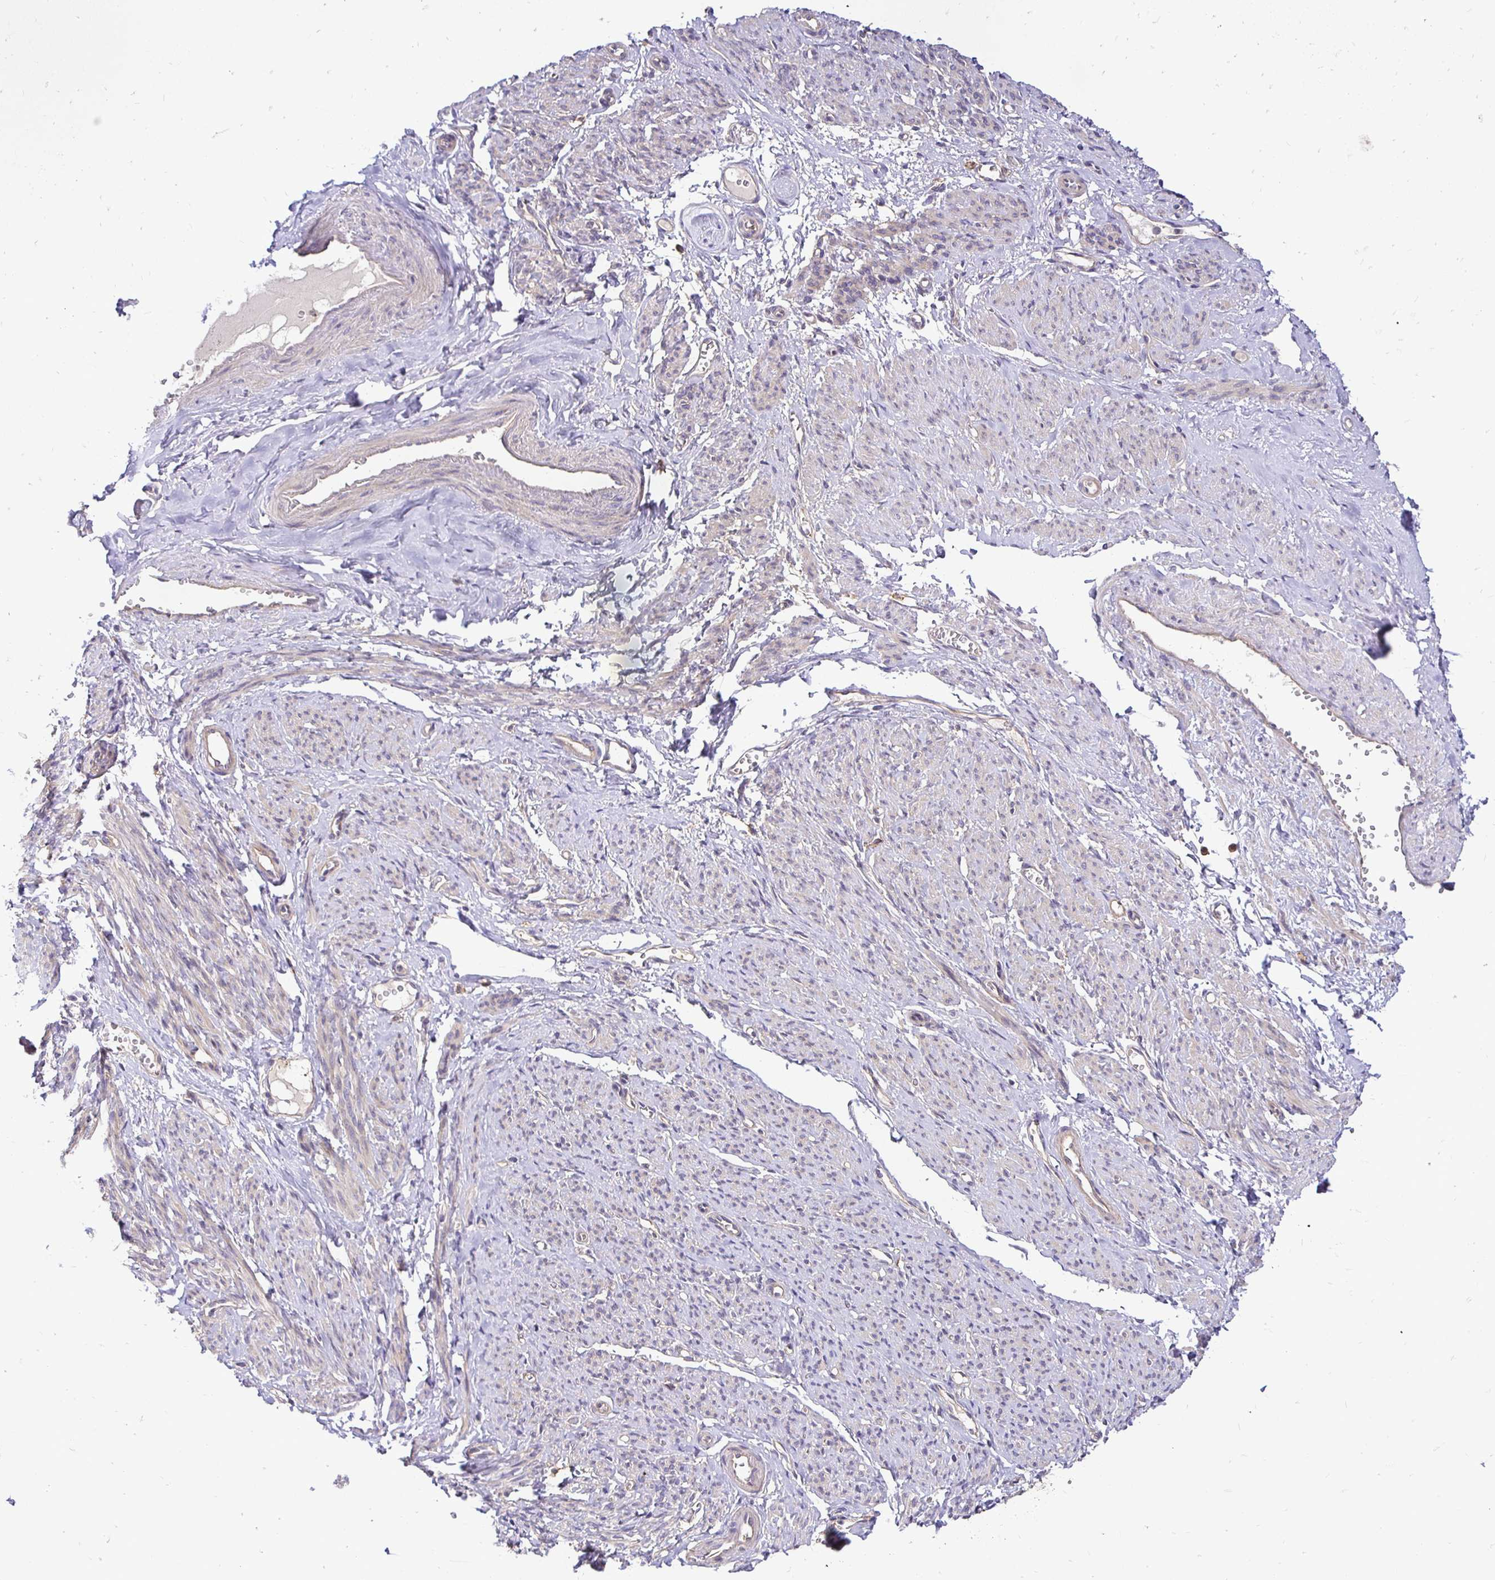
{"staining": {"intensity": "weak", "quantity": "25%-75%", "location": "cytoplasmic/membranous"}, "tissue": "smooth muscle", "cell_type": "Smooth muscle cells", "image_type": "normal", "snomed": [{"axis": "morphology", "description": "Normal tissue, NOS"}, {"axis": "topography", "description": "Smooth muscle"}], "caption": "Weak cytoplasmic/membranous expression is present in approximately 25%-75% of smooth muscle cells in unremarkable smooth muscle.", "gene": "SLC9A1", "patient": {"sex": "female", "age": 65}}